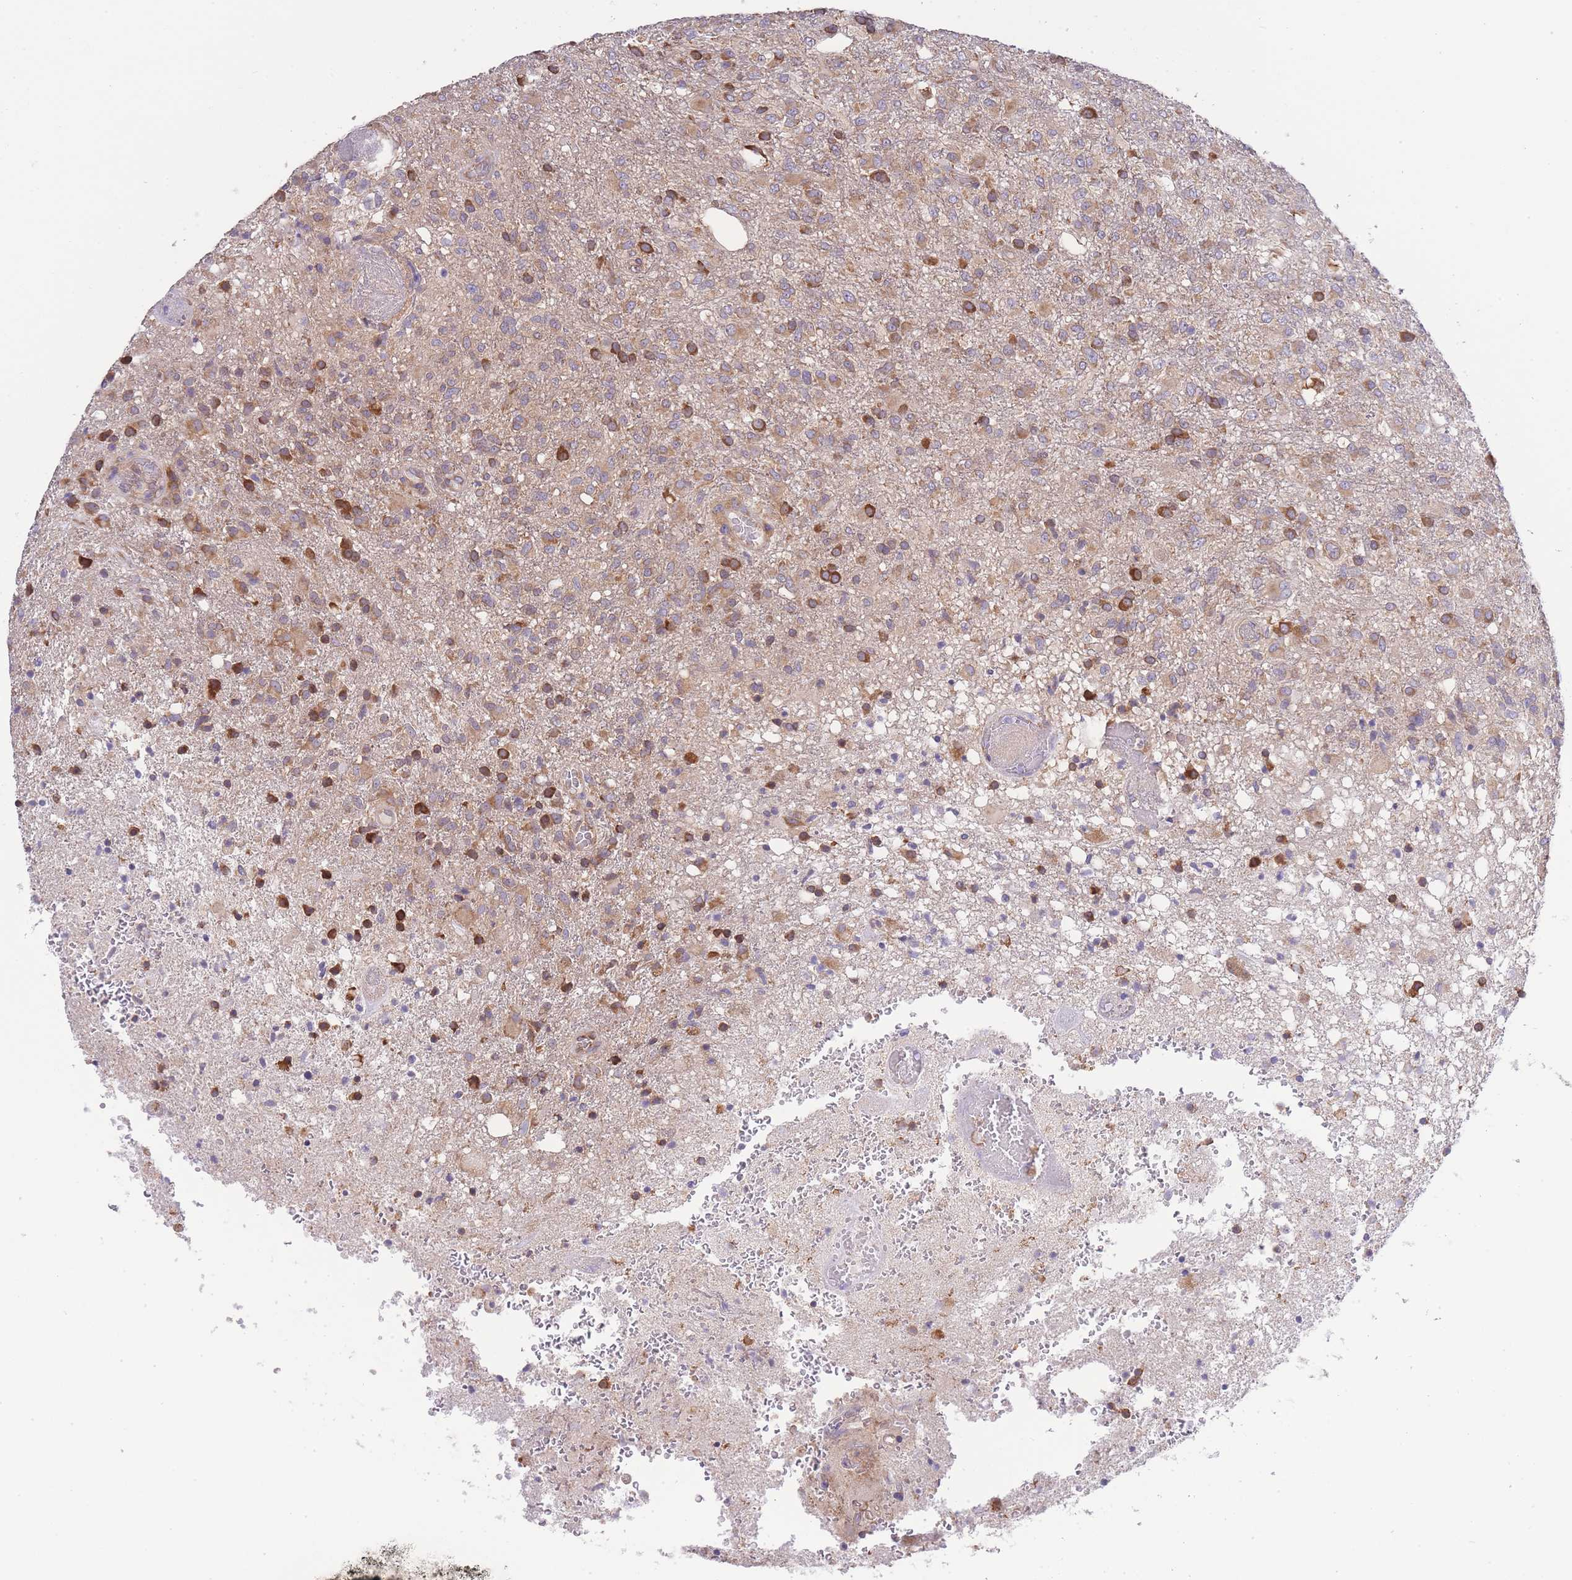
{"staining": {"intensity": "moderate", "quantity": ">75%", "location": "cytoplasmic/membranous"}, "tissue": "glioma", "cell_type": "Tumor cells", "image_type": "cancer", "snomed": [{"axis": "morphology", "description": "Glioma, malignant, High grade"}, {"axis": "topography", "description": "Brain"}], "caption": "Protein analysis of glioma tissue shows moderate cytoplasmic/membranous positivity in approximately >75% of tumor cells. (IHC, brightfield microscopy, high magnification).", "gene": "BEX1", "patient": {"sex": "female", "age": 74}}